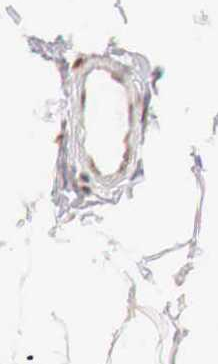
{"staining": {"intensity": "strong", "quantity": ">75%", "location": "nuclear"}, "tissue": "adipose tissue", "cell_type": "Adipocytes", "image_type": "normal", "snomed": [{"axis": "morphology", "description": "Normal tissue, NOS"}, {"axis": "topography", "description": "Breast"}], "caption": "Immunohistochemical staining of unremarkable adipose tissue displays strong nuclear protein expression in about >75% of adipocytes.", "gene": "GPKOW", "patient": {"sex": "female", "age": 45}}